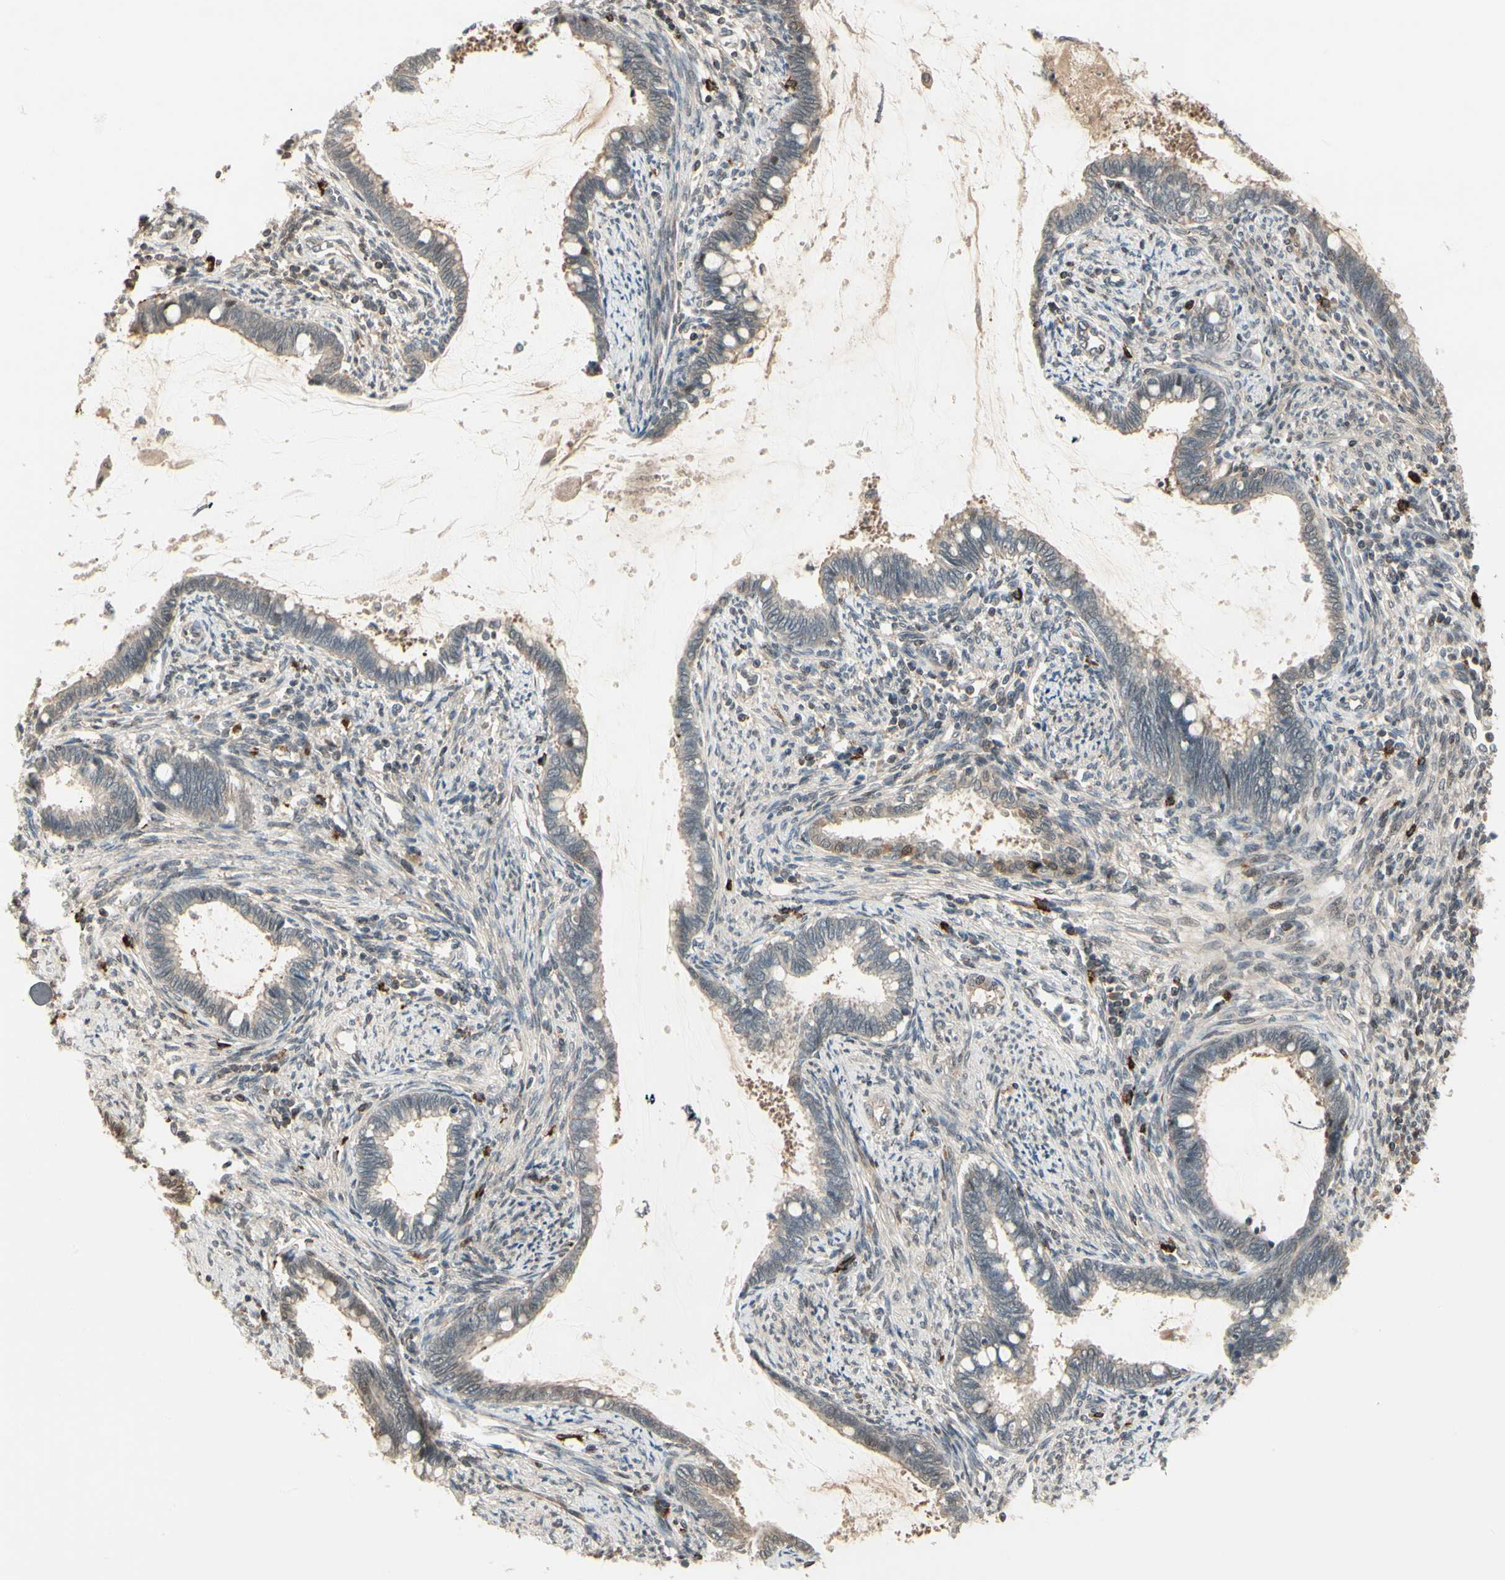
{"staining": {"intensity": "weak", "quantity": ">75%", "location": "cytoplasmic/membranous"}, "tissue": "cervical cancer", "cell_type": "Tumor cells", "image_type": "cancer", "snomed": [{"axis": "morphology", "description": "Adenocarcinoma, NOS"}, {"axis": "topography", "description": "Cervix"}], "caption": "Brown immunohistochemical staining in cervical cancer demonstrates weak cytoplasmic/membranous staining in approximately >75% of tumor cells.", "gene": "EVC", "patient": {"sex": "female", "age": 44}}